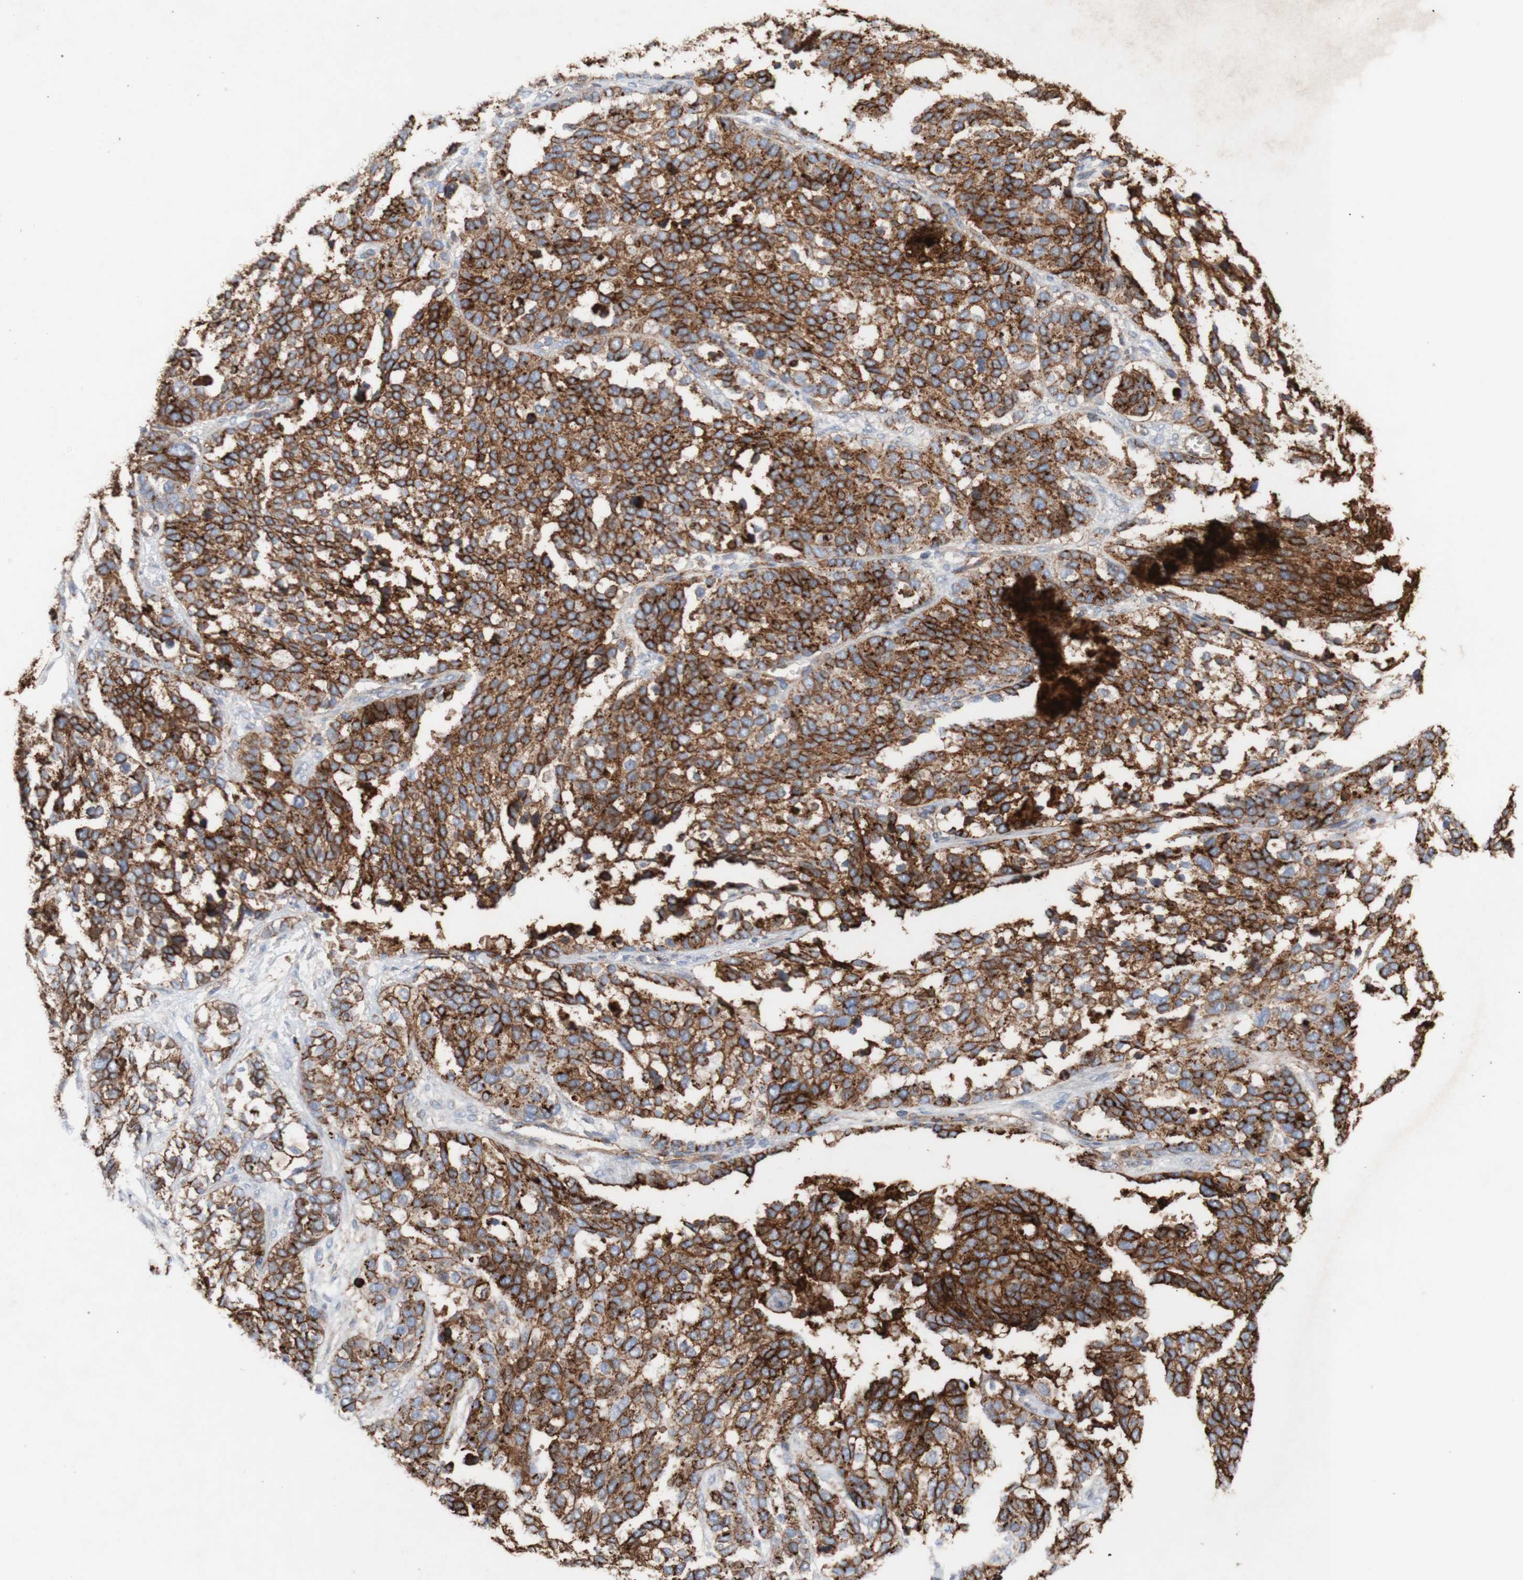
{"staining": {"intensity": "strong", "quantity": ">75%", "location": "cytoplasmic/membranous"}, "tissue": "ovarian cancer", "cell_type": "Tumor cells", "image_type": "cancer", "snomed": [{"axis": "morphology", "description": "Cystadenocarcinoma, serous, NOS"}, {"axis": "topography", "description": "Ovary"}], "caption": "Immunohistochemistry micrograph of neoplastic tissue: human ovarian cancer (serous cystadenocarcinoma) stained using immunohistochemistry (IHC) demonstrates high levels of strong protein expression localized specifically in the cytoplasmic/membranous of tumor cells, appearing as a cytoplasmic/membranous brown color.", "gene": "ATP2A3", "patient": {"sex": "female", "age": 44}}